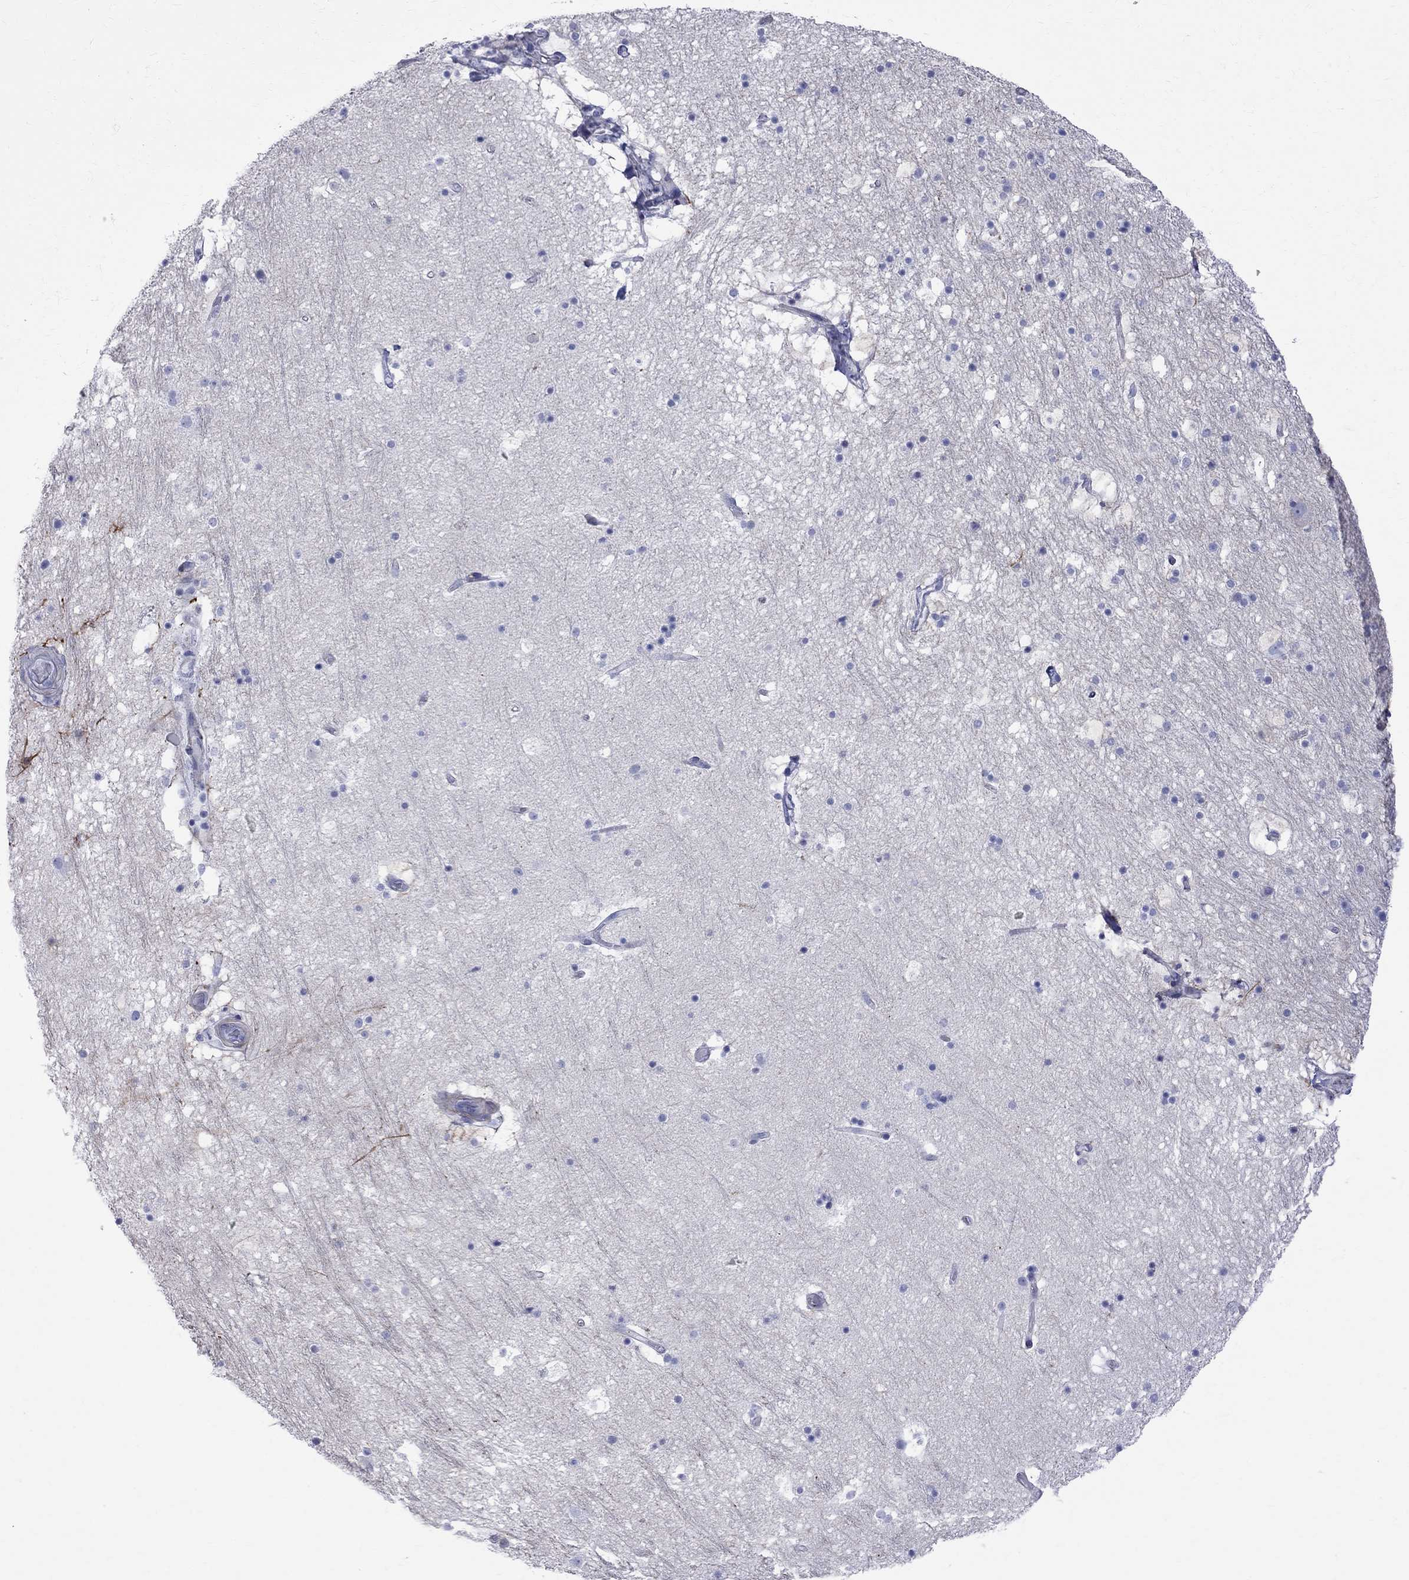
{"staining": {"intensity": "weak", "quantity": "<25%", "location": "cytoplasmic/membranous"}, "tissue": "hippocampus", "cell_type": "Glial cells", "image_type": "normal", "snomed": [{"axis": "morphology", "description": "Normal tissue, NOS"}, {"axis": "topography", "description": "Hippocampus"}], "caption": "IHC photomicrograph of benign human hippocampus stained for a protein (brown), which displays no expression in glial cells.", "gene": "S100A3", "patient": {"sex": "male", "age": 51}}